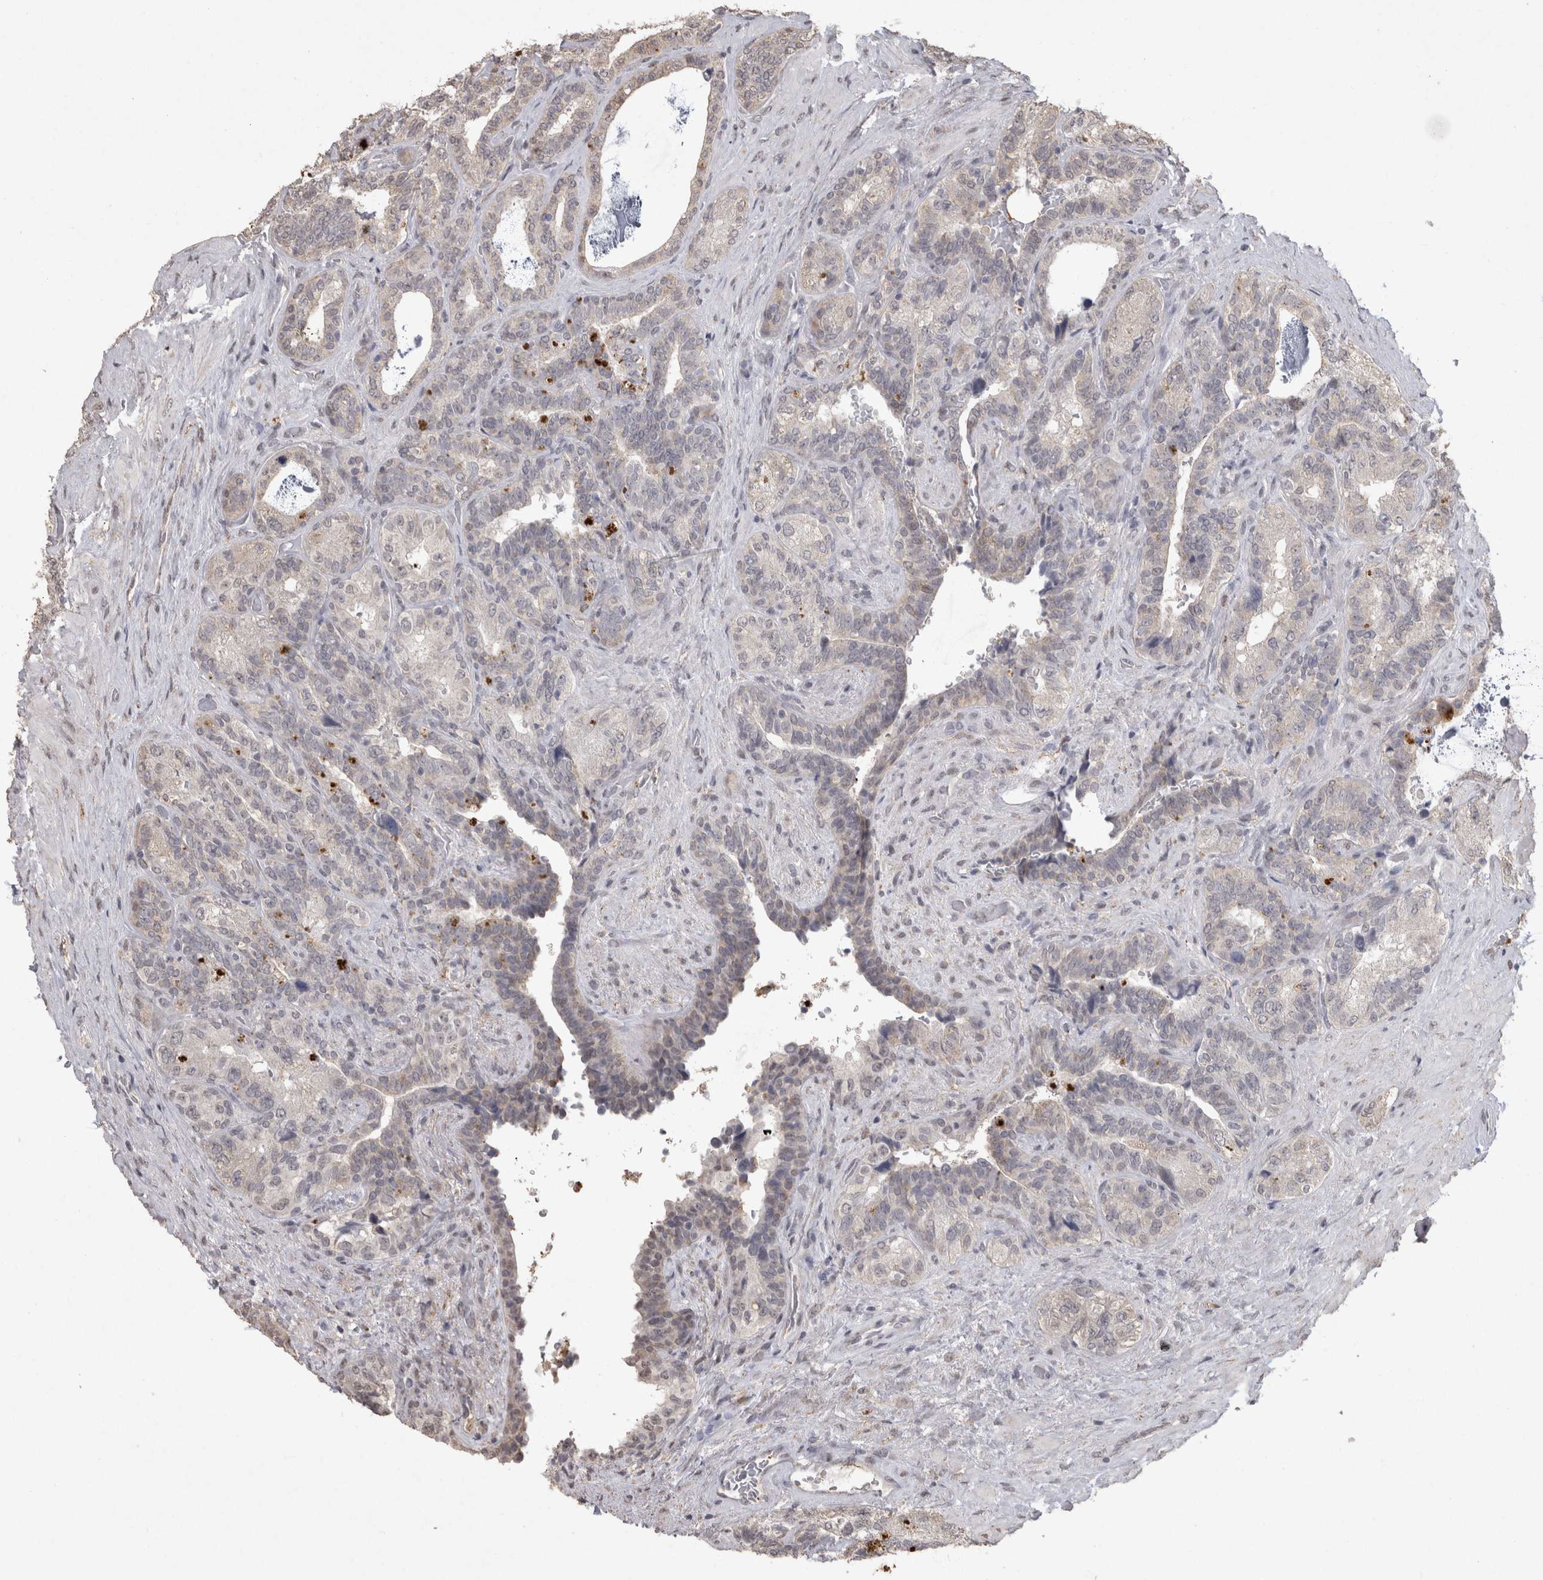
{"staining": {"intensity": "negative", "quantity": "none", "location": "none"}, "tissue": "seminal vesicle", "cell_type": "Glandular cells", "image_type": "normal", "snomed": [{"axis": "morphology", "description": "Normal tissue, NOS"}, {"axis": "topography", "description": "Prostate"}, {"axis": "topography", "description": "Seminal veicle"}], "caption": "Protein analysis of benign seminal vesicle demonstrates no significant expression in glandular cells.", "gene": "MEP1A", "patient": {"sex": "male", "age": 67}}